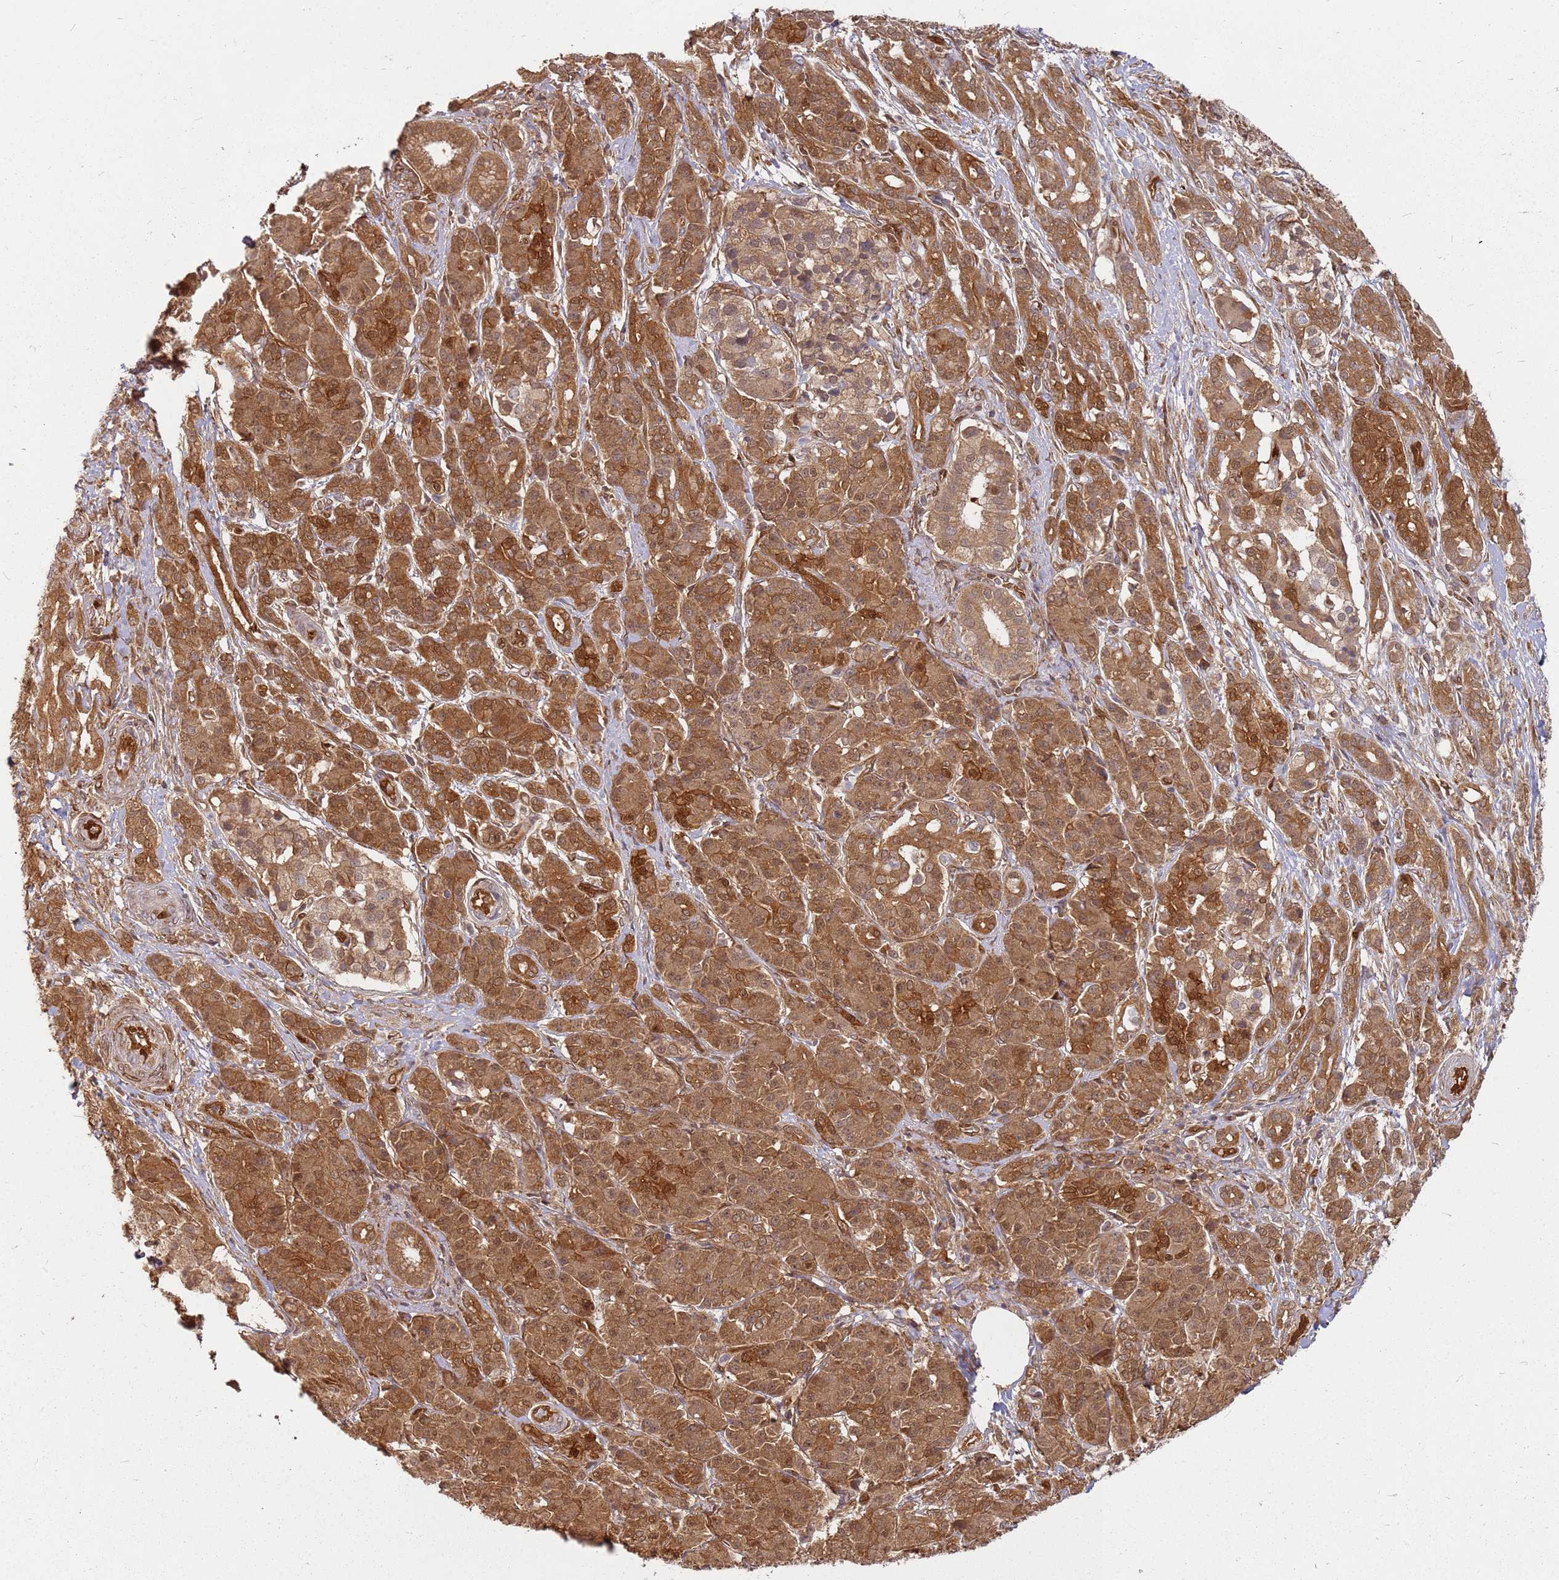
{"staining": {"intensity": "strong", "quantity": ">75%", "location": "cytoplasmic/membranous,nuclear"}, "tissue": "pancreatic cancer", "cell_type": "Tumor cells", "image_type": "cancer", "snomed": [{"axis": "morphology", "description": "Adenocarcinoma, NOS"}, {"axis": "topography", "description": "Pancreas"}], "caption": "Strong cytoplasmic/membranous and nuclear positivity is appreciated in about >75% of tumor cells in pancreatic cancer.", "gene": "NUDT14", "patient": {"sex": "male", "age": 57}}